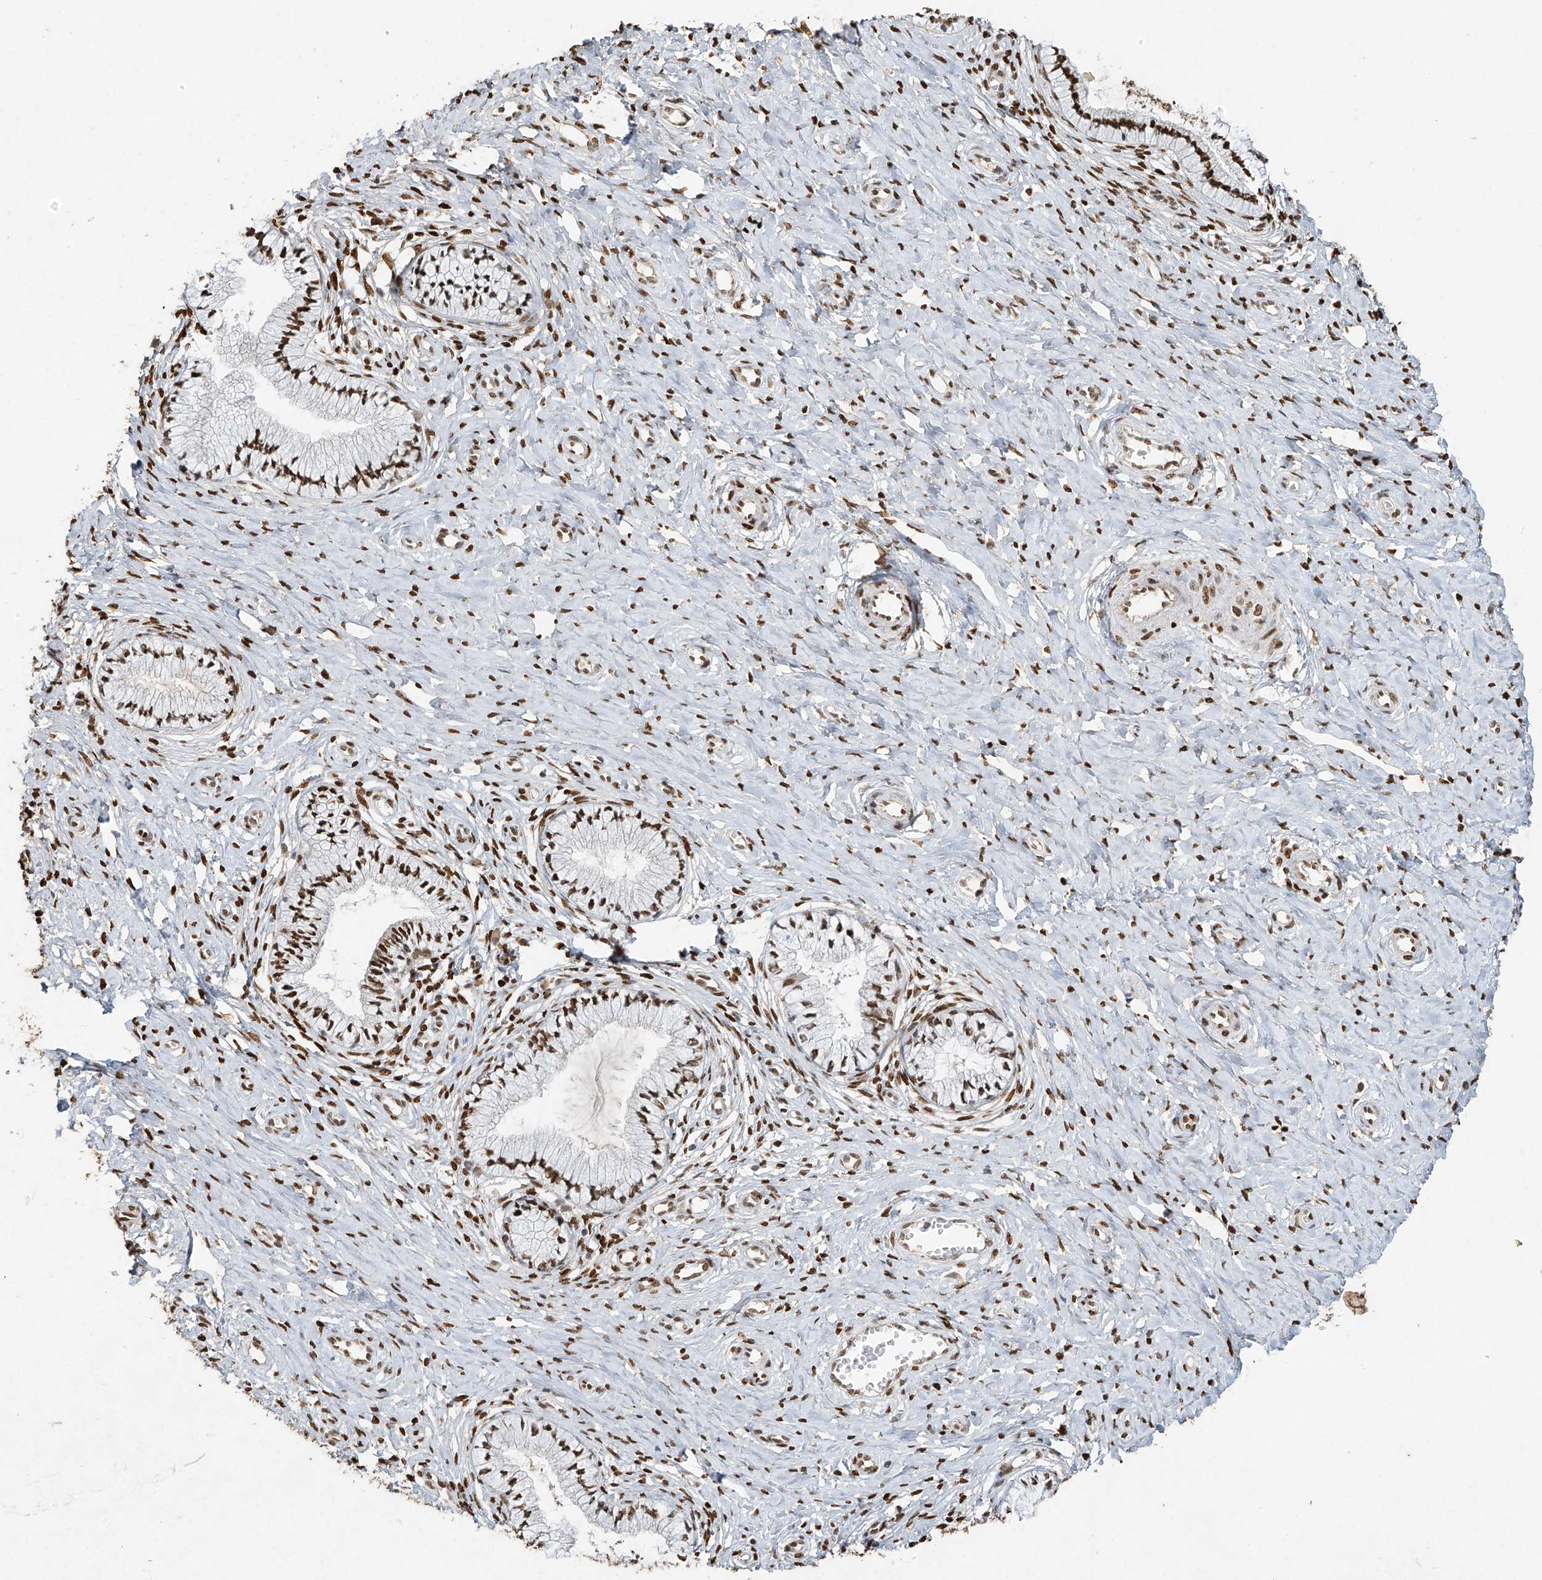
{"staining": {"intensity": "strong", "quantity": ">75%", "location": "cytoplasmic/membranous,nuclear"}, "tissue": "cervix", "cell_type": "Glandular cells", "image_type": "normal", "snomed": [{"axis": "morphology", "description": "Normal tissue, NOS"}, {"axis": "topography", "description": "Cervix"}], "caption": "Immunohistochemical staining of unremarkable human cervix shows >75% levels of strong cytoplasmic/membranous,nuclear protein positivity in about >75% of glandular cells. (brown staining indicates protein expression, while blue staining denotes nuclei).", "gene": "ATRIP", "patient": {"sex": "female", "age": 36}}